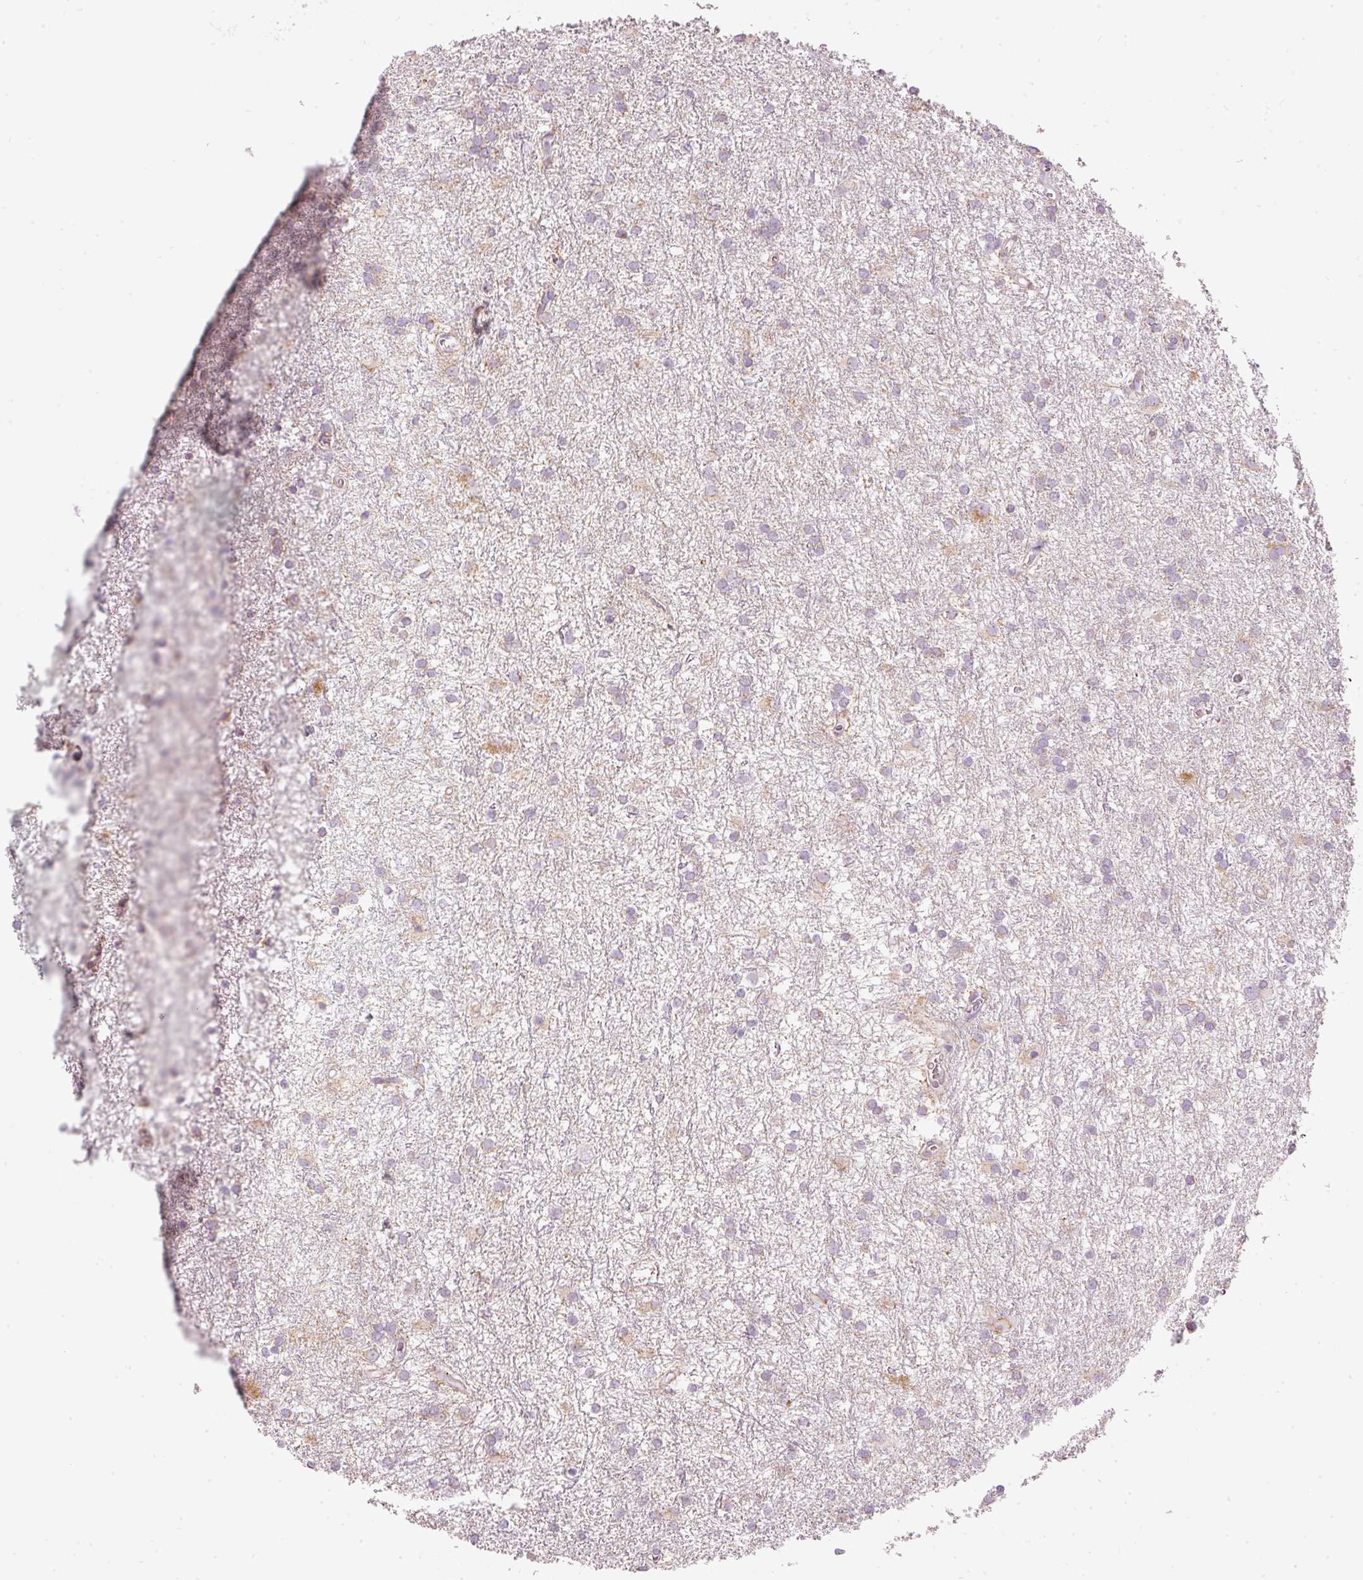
{"staining": {"intensity": "weak", "quantity": "<25%", "location": "cytoplasmic/membranous"}, "tissue": "glioma", "cell_type": "Tumor cells", "image_type": "cancer", "snomed": [{"axis": "morphology", "description": "Glioma, malignant, High grade"}, {"axis": "topography", "description": "Brain"}], "caption": "DAB (3,3'-diaminobenzidine) immunohistochemical staining of high-grade glioma (malignant) exhibits no significant expression in tumor cells.", "gene": "RNF39", "patient": {"sex": "female", "age": 50}}